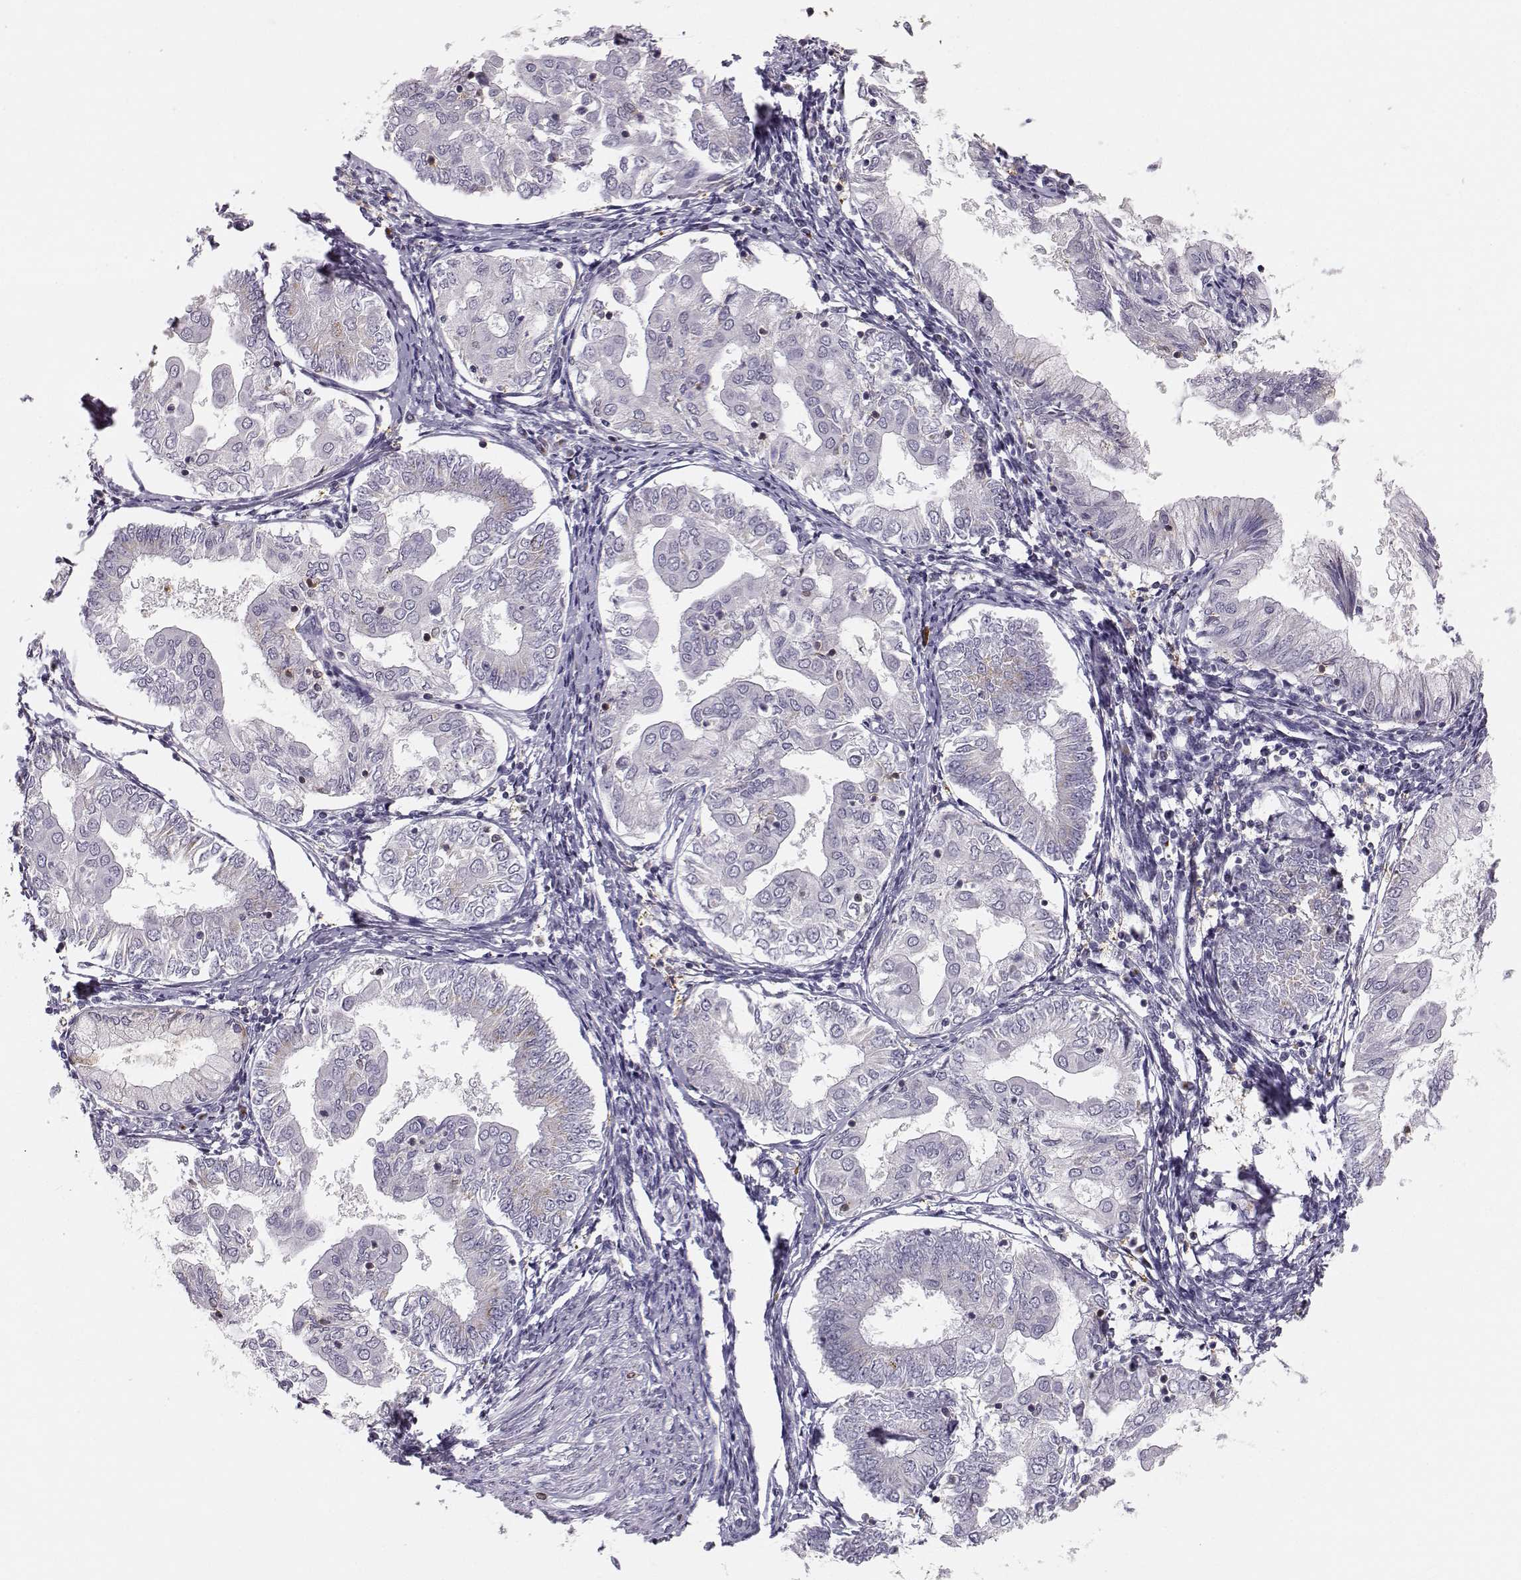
{"staining": {"intensity": "negative", "quantity": "none", "location": "none"}, "tissue": "endometrial cancer", "cell_type": "Tumor cells", "image_type": "cancer", "snomed": [{"axis": "morphology", "description": "Adenocarcinoma, NOS"}, {"axis": "topography", "description": "Endometrium"}], "caption": "IHC of human adenocarcinoma (endometrial) reveals no expression in tumor cells. Nuclei are stained in blue.", "gene": "HTR7", "patient": {"sex": "female", "age": 68}}